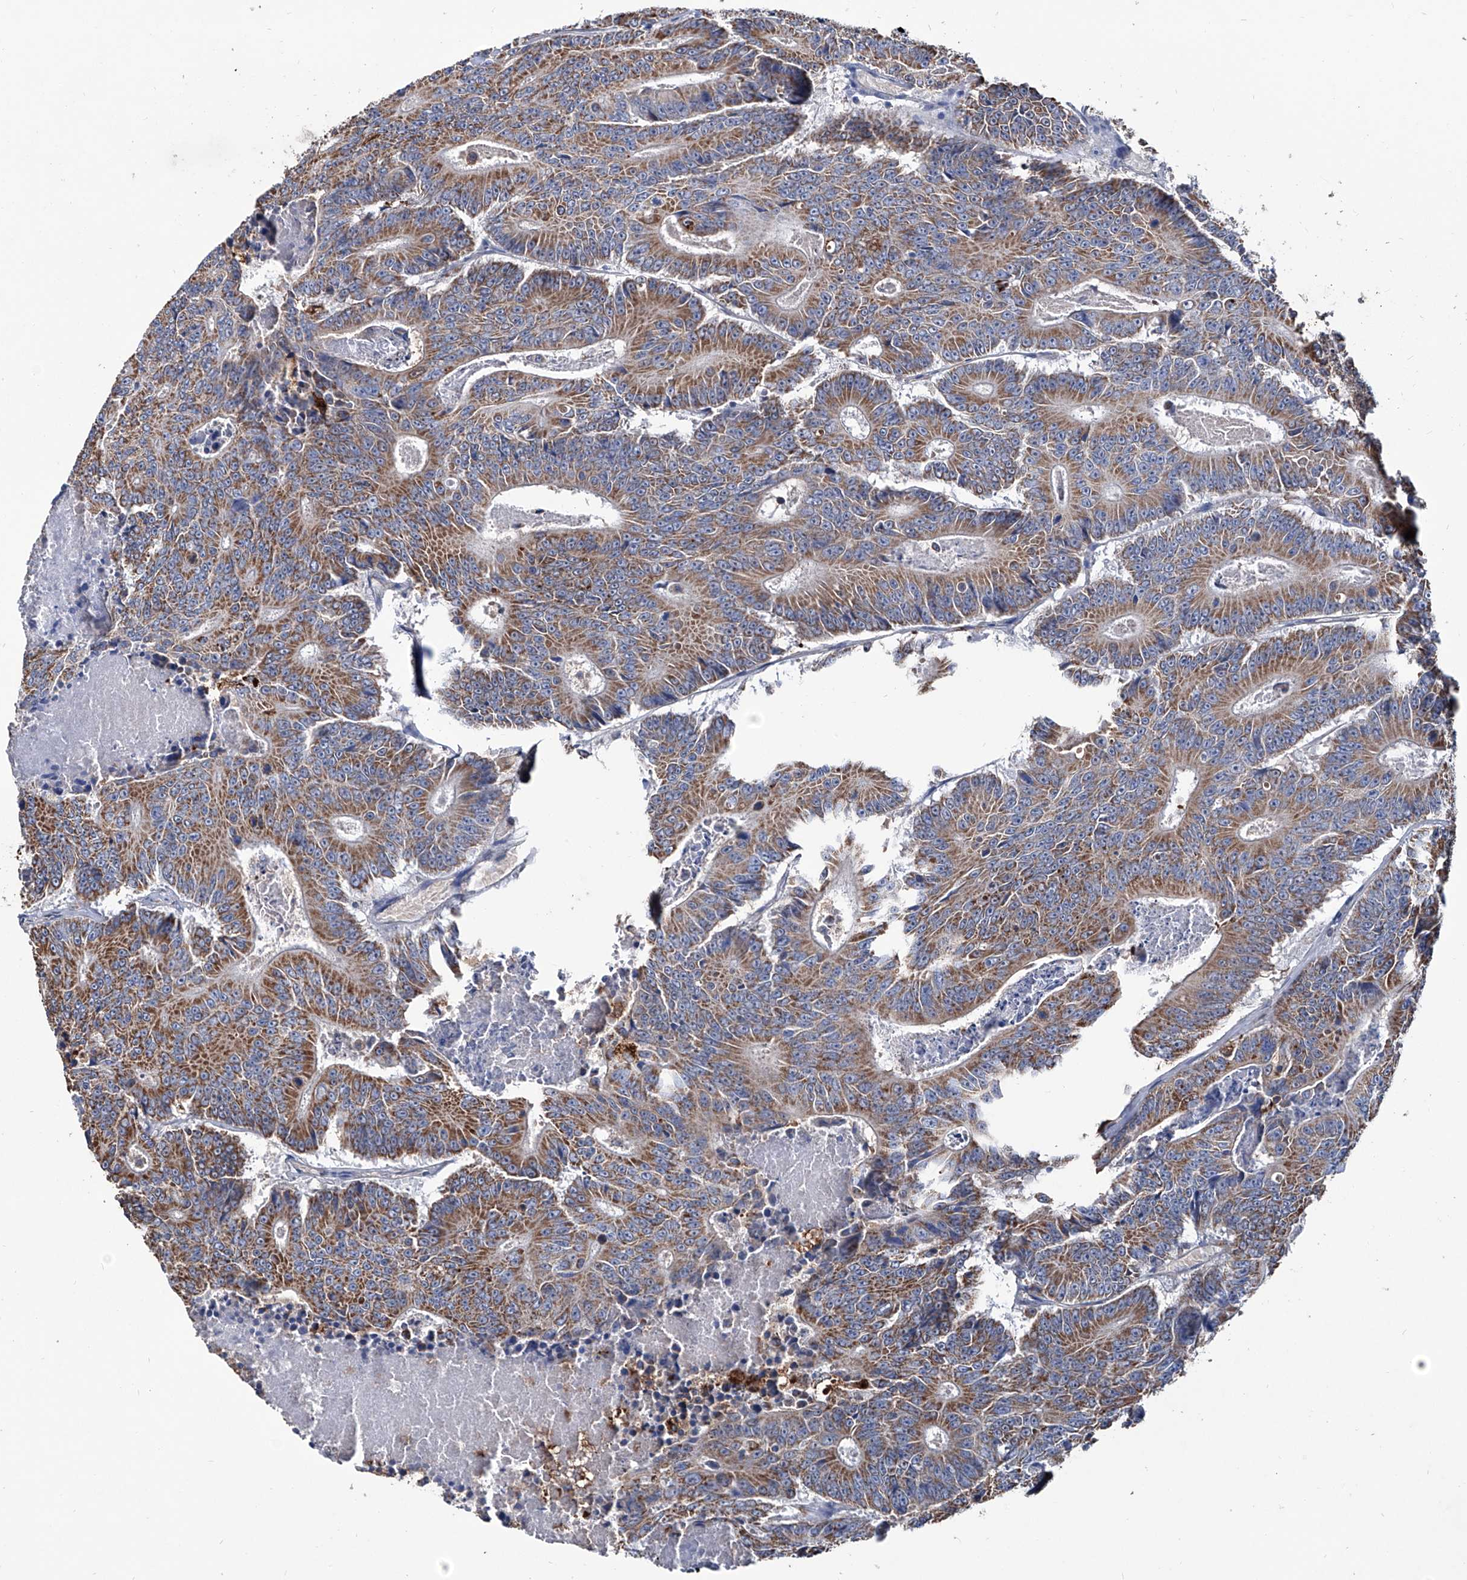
{"staining": {"intensity": "moderate", "quantity": ">75%", "location": "cytoplasmic/membranous"}, "tissue": "colorectal cancer", "cell_type": "Tumor cells", "image_type": "cancer", "snomed": [{"axis": "morphology", "description": "Adenocarcinoma, NOS"}, {"axis": "topography", "description": "Colon"}], "caption": "High-magnification brightfield microscopy of colorectal cancer (adenocarcinoma) stained with DAB (brown) and counterstained with hematoxylin (blue). tumor cells exhibit moderate cytoplasmic/membranous positivity is seen in about>75% of cells.", "gene": "NHS", "patient": {"sex": "male", "age": 83}}